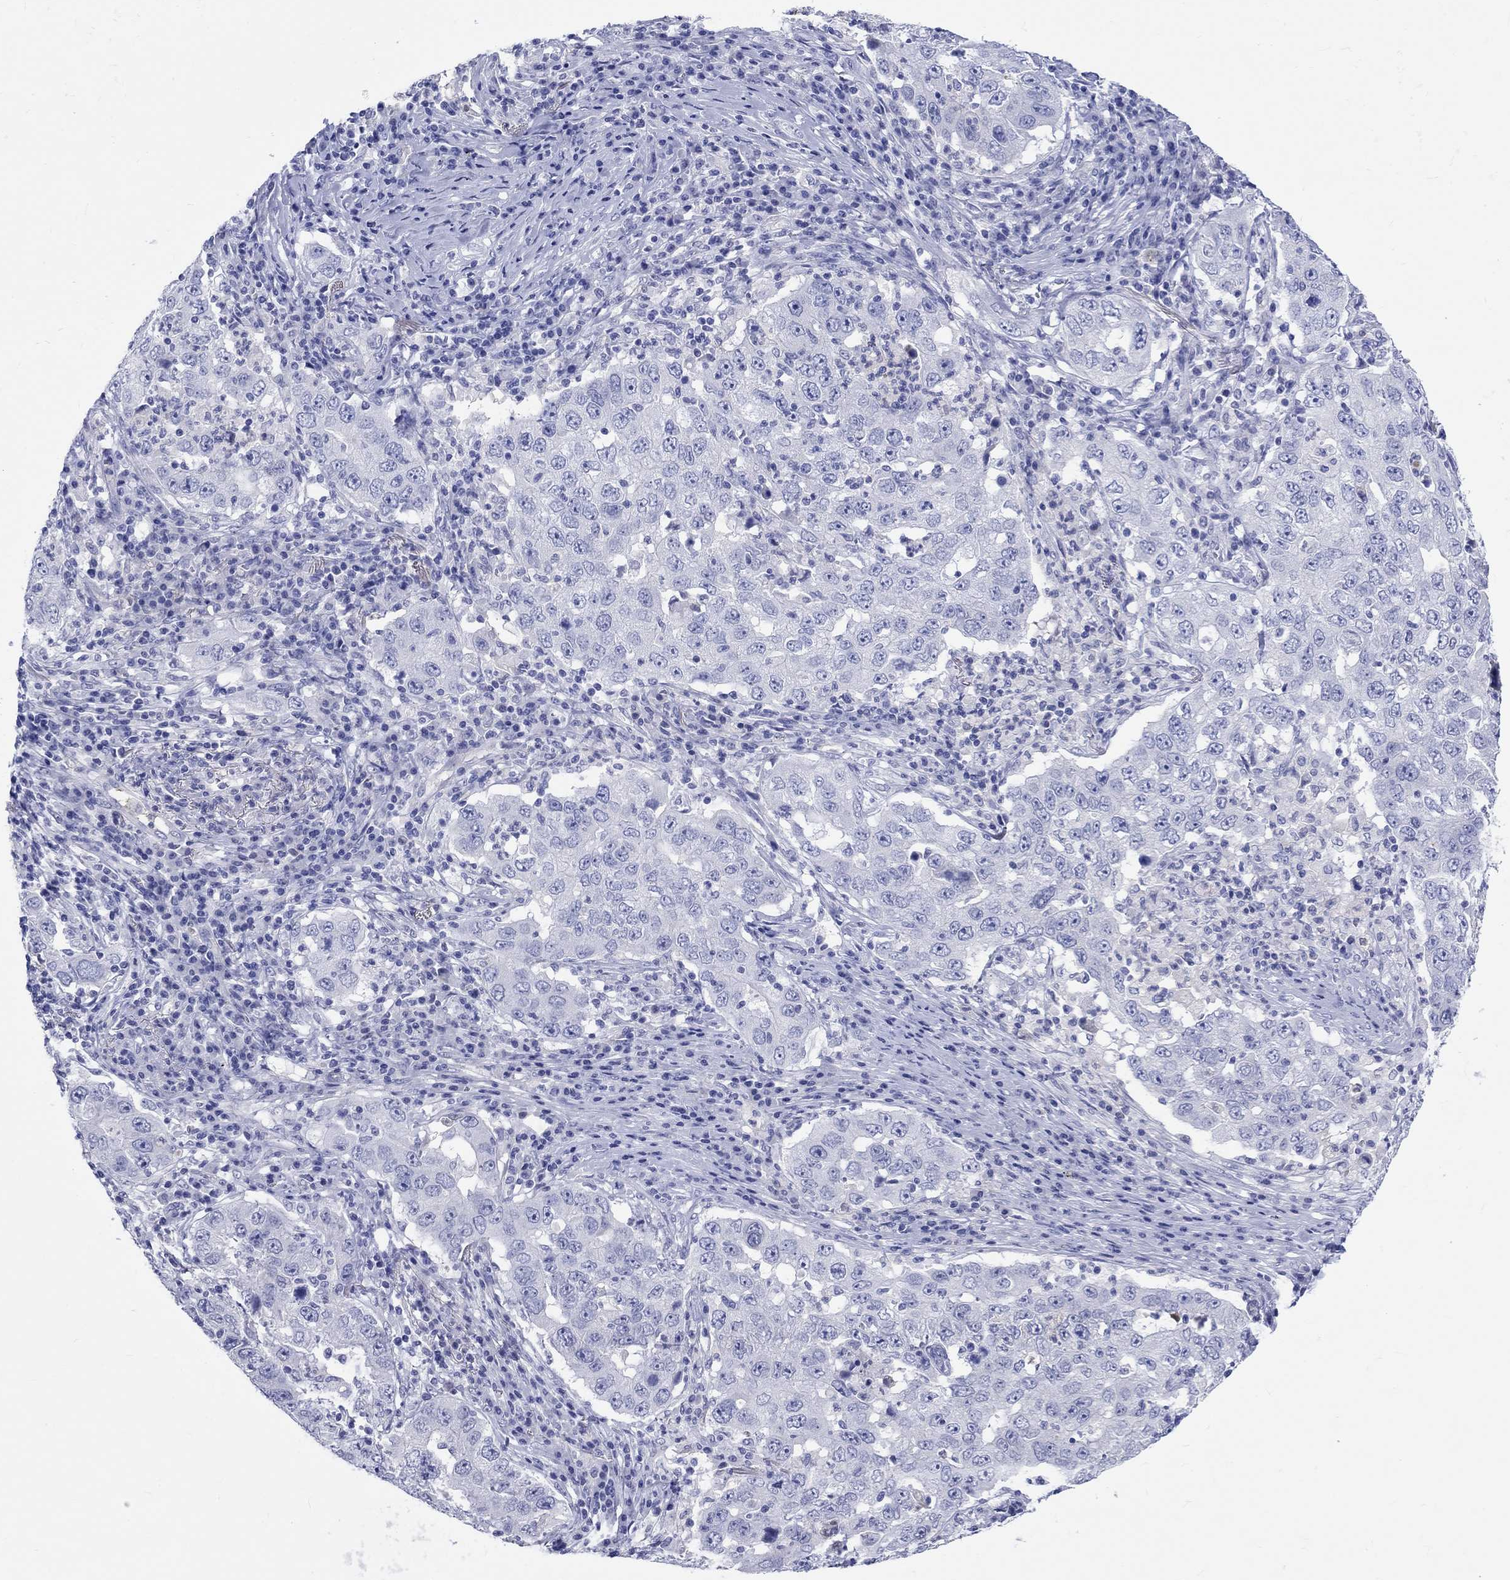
{"staining": {"intensity": "negative", "quantity": "none", "location": "none"}, "tissue": "lung cancer", "cell_type": "Tumor cells", "image_type": "cancer", "snomed": [{"axis": "morphology", "description": "Adenocarcinoma, NOS"}, {"axis": "topography", "description": "Lung"}], "caption": "IHC image of human lung cancer stained for a protein (brown), which displays no expression in tumor cells.", "gene": "CDY2B", "patient": {"sex": "male", "age": 73}}